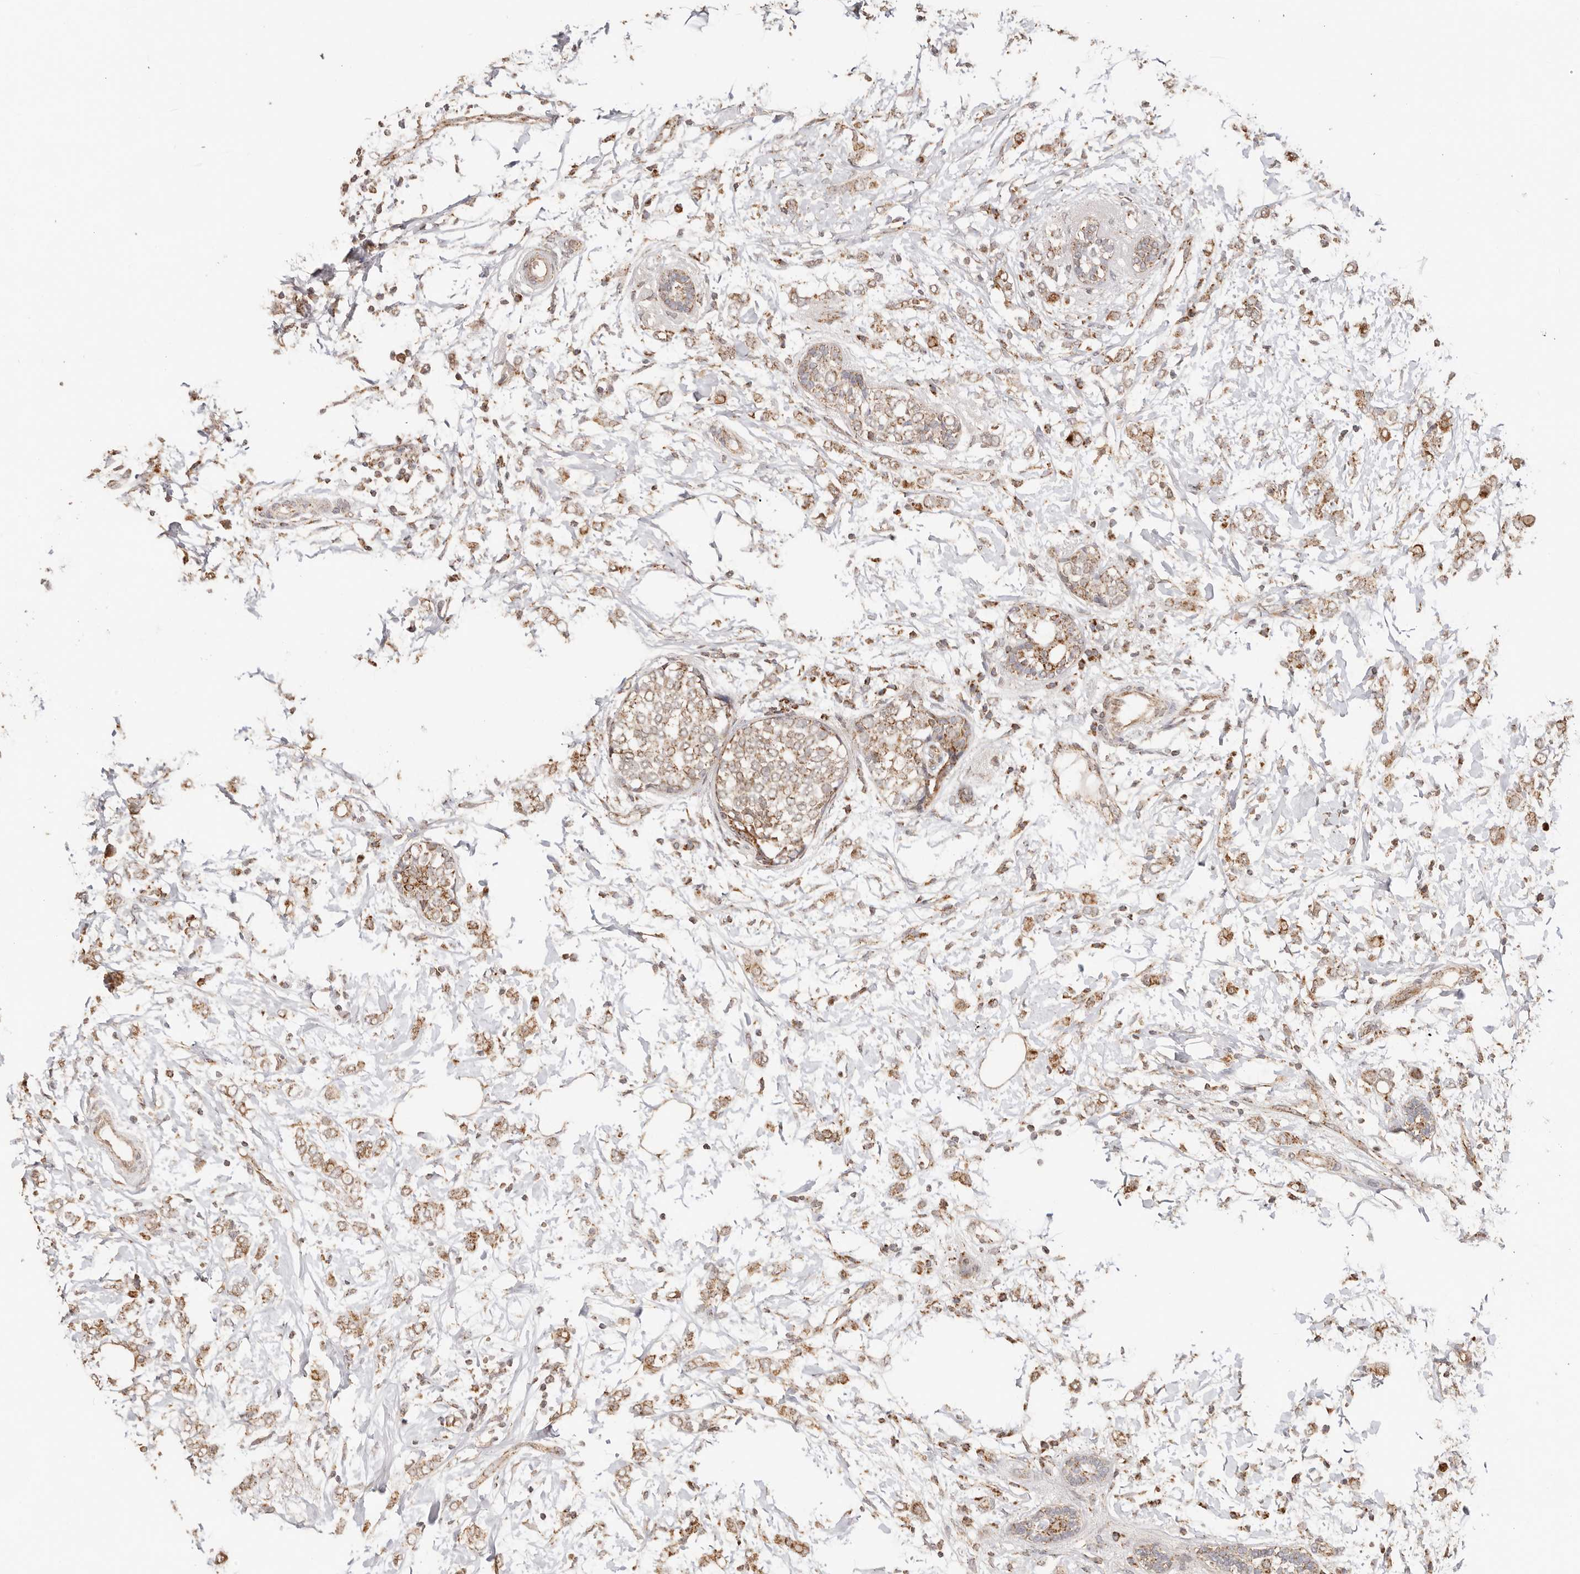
{"staining": {"intensity": "moderate", "quantity": ">75%", "location": "cytoplasmic/membranous"}, "tissue": "breast cancer", "cell_type": "Tumor cells", "image_type": "cancer", "snomed": [{"axis": "morphology", "description": "Normal tissue, NOS"}, {"axis": "morphology", "description": "Lobular carcinoma"}, {"axis": "topography", "description": "Breast"}], "caption": "Protein expression analysis of human breast cancer (lobular carcinoma) reveals moderate cytoplasmic/membranous expression in approximately >75% of tumor cells. (IHC, brightfield microscopy, high magnification).", "gene": "NDUFB11", "patient": {"sex": "female", "age": 47}}